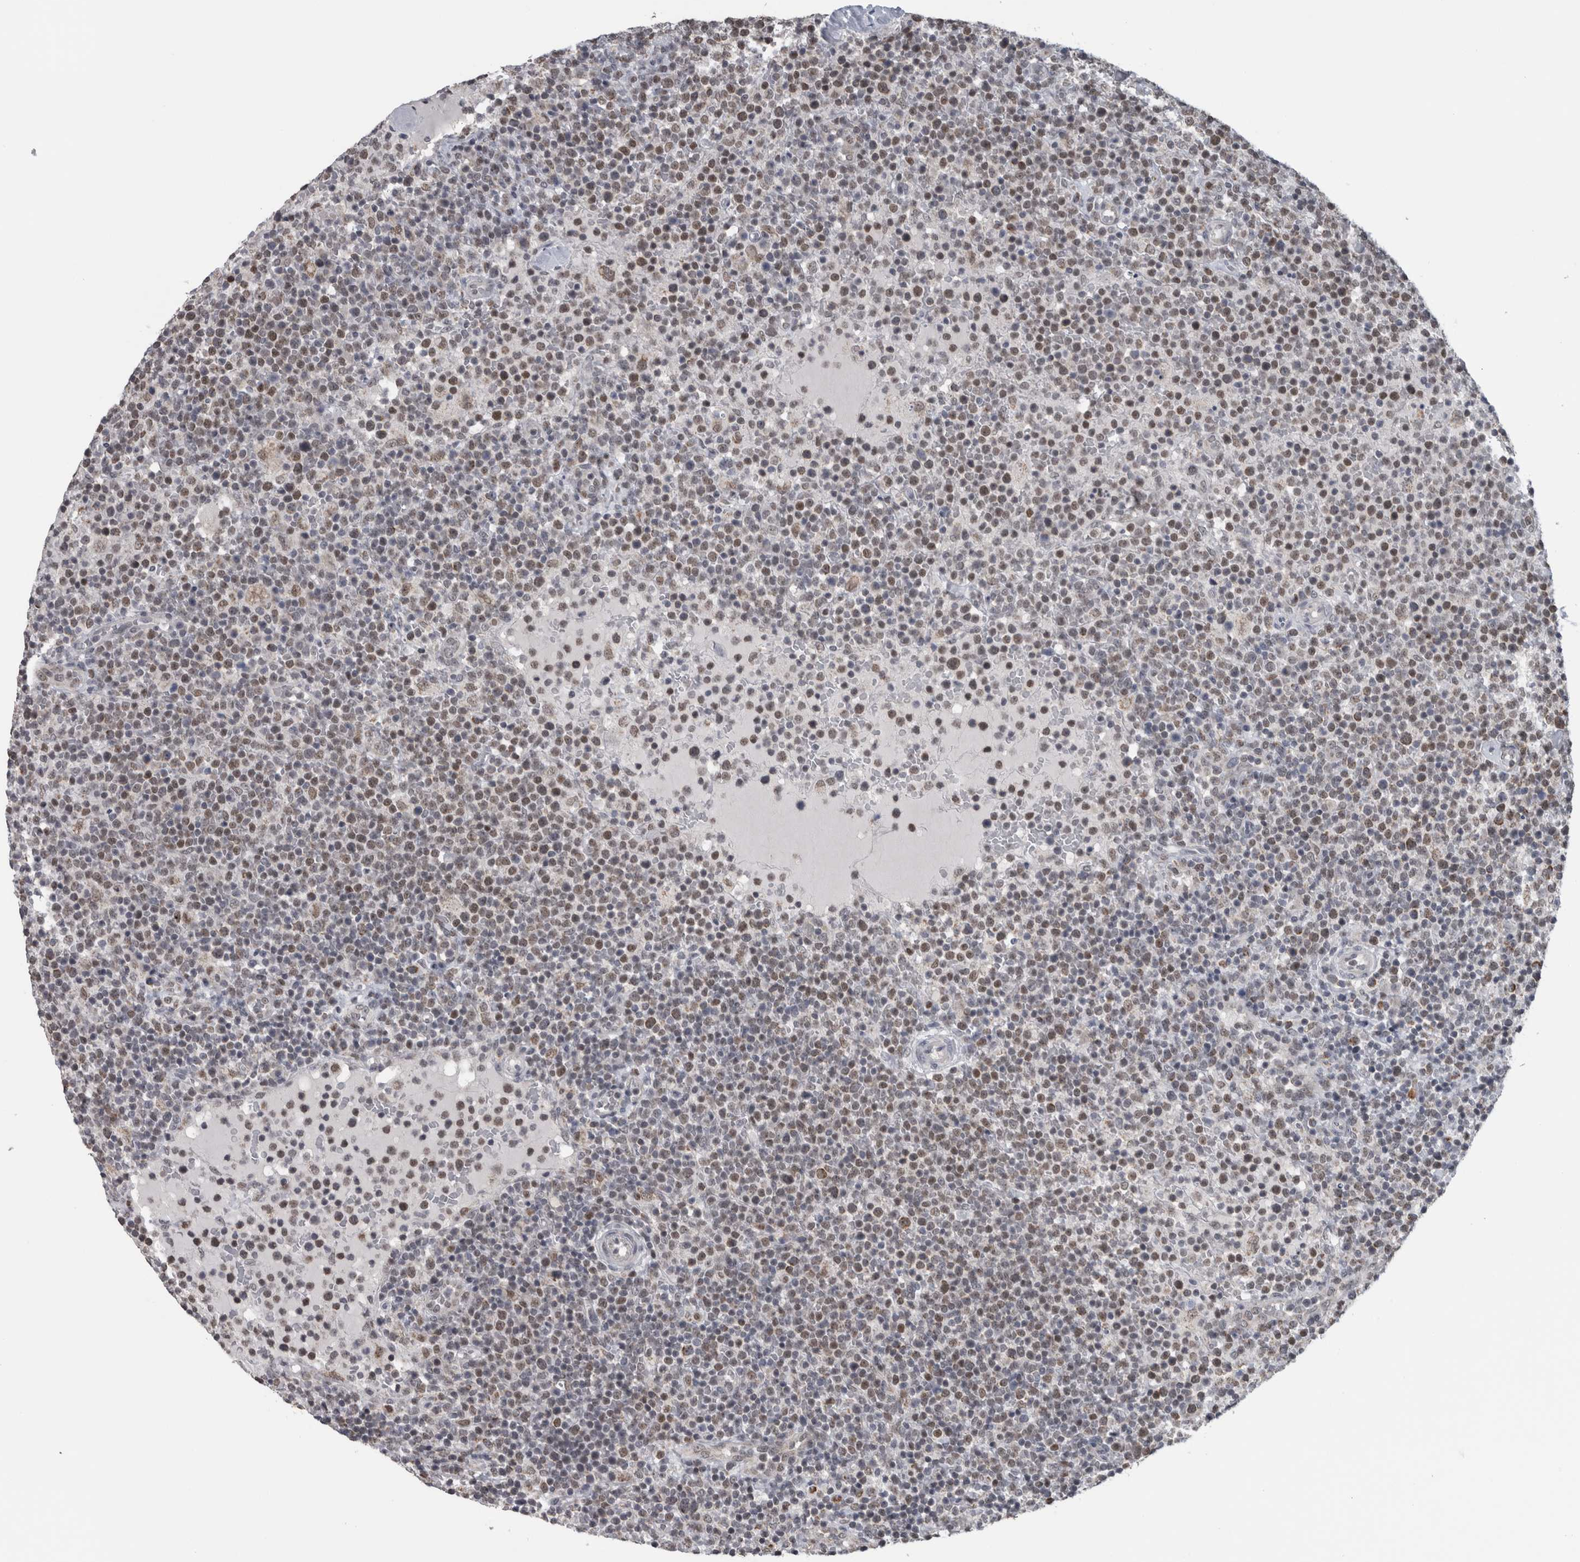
{"staining": {"intensity": "weak", "quantity": "25%-75%", "location": "nuclear"}, "tissue": "lymphoma", "cell_type": "Tumor cells", "image_type": "cancer", "snomed": [{"axis": "morphology", "description": "Malignant lymphoma, non-Hodgkin's type, High grade"}, {"axis": "topography", "description": "Lymph node"}], "caption": "Brown immunohistochemical staining in high-grade malignant lymphoma, non-Hodgkin's type shows weak nuclear expression in approximately 25%-75% of tumor cells.", "gene": "OR2K2", "patient": {"sex": "male", "age": 61}}